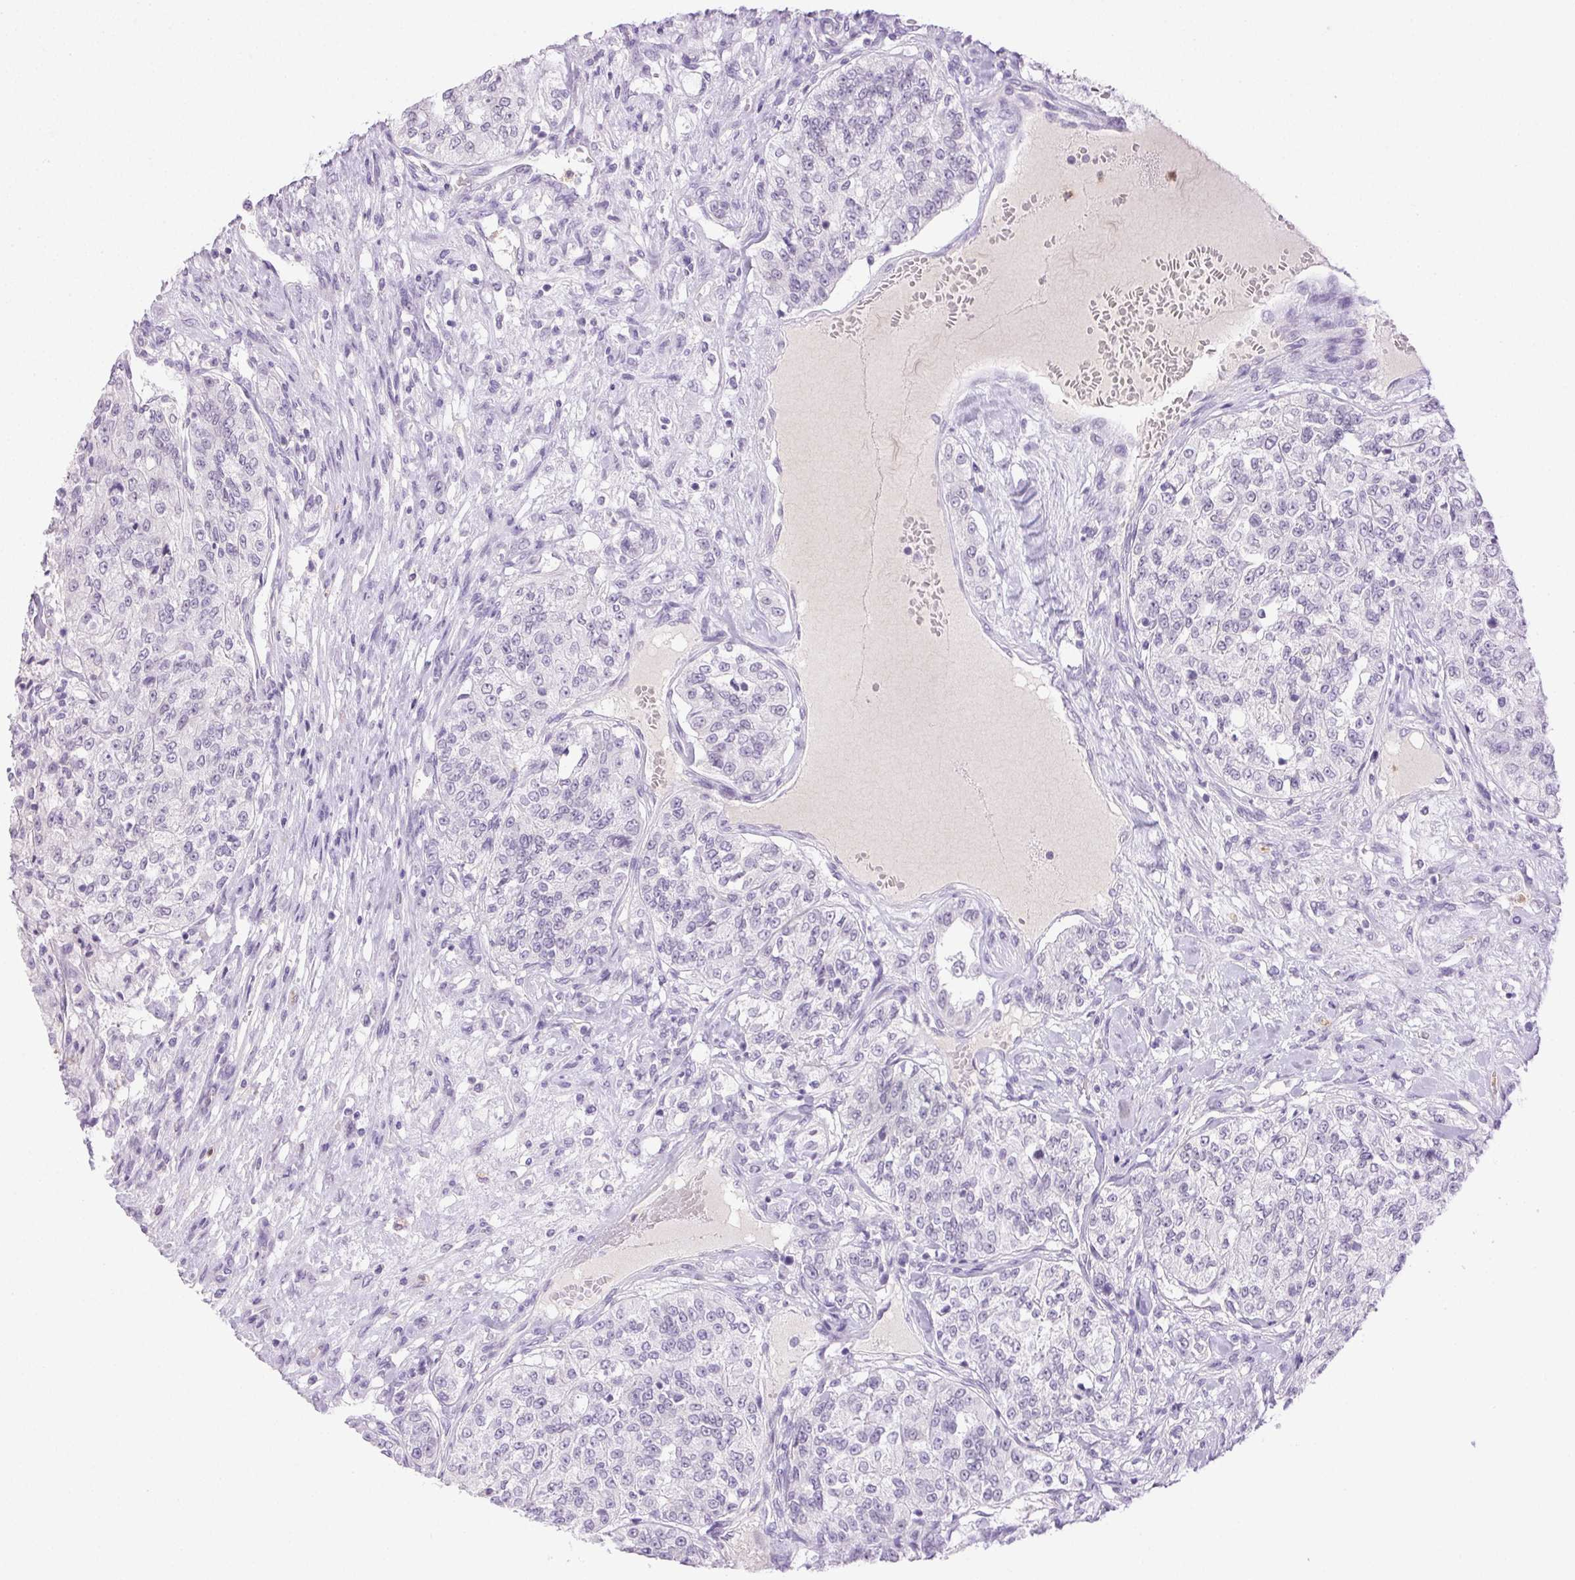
{"staining": {"intensity": "negative", "quantity": "none", "location": "none"}, "tissue": "renal cancer", "cell_type": "Tumor cells", "image_type": "cancer", "snomed": [{"axis": "morphology", "description": "Adenocarcinoma, NOS"}, {"axis": "topography", "description": "Kidney"}], "caption": "The histopathology image demonstrates no staining of tumor cells in renal adenocarcinoma. The staining was performed using DAB to visualize the protein expression in brown, while the nuclei were stained in blue with hematoxylin (Magnification: 20x).", "gene": "EMX2", "patient": {"sex": "female", "age": 63}}